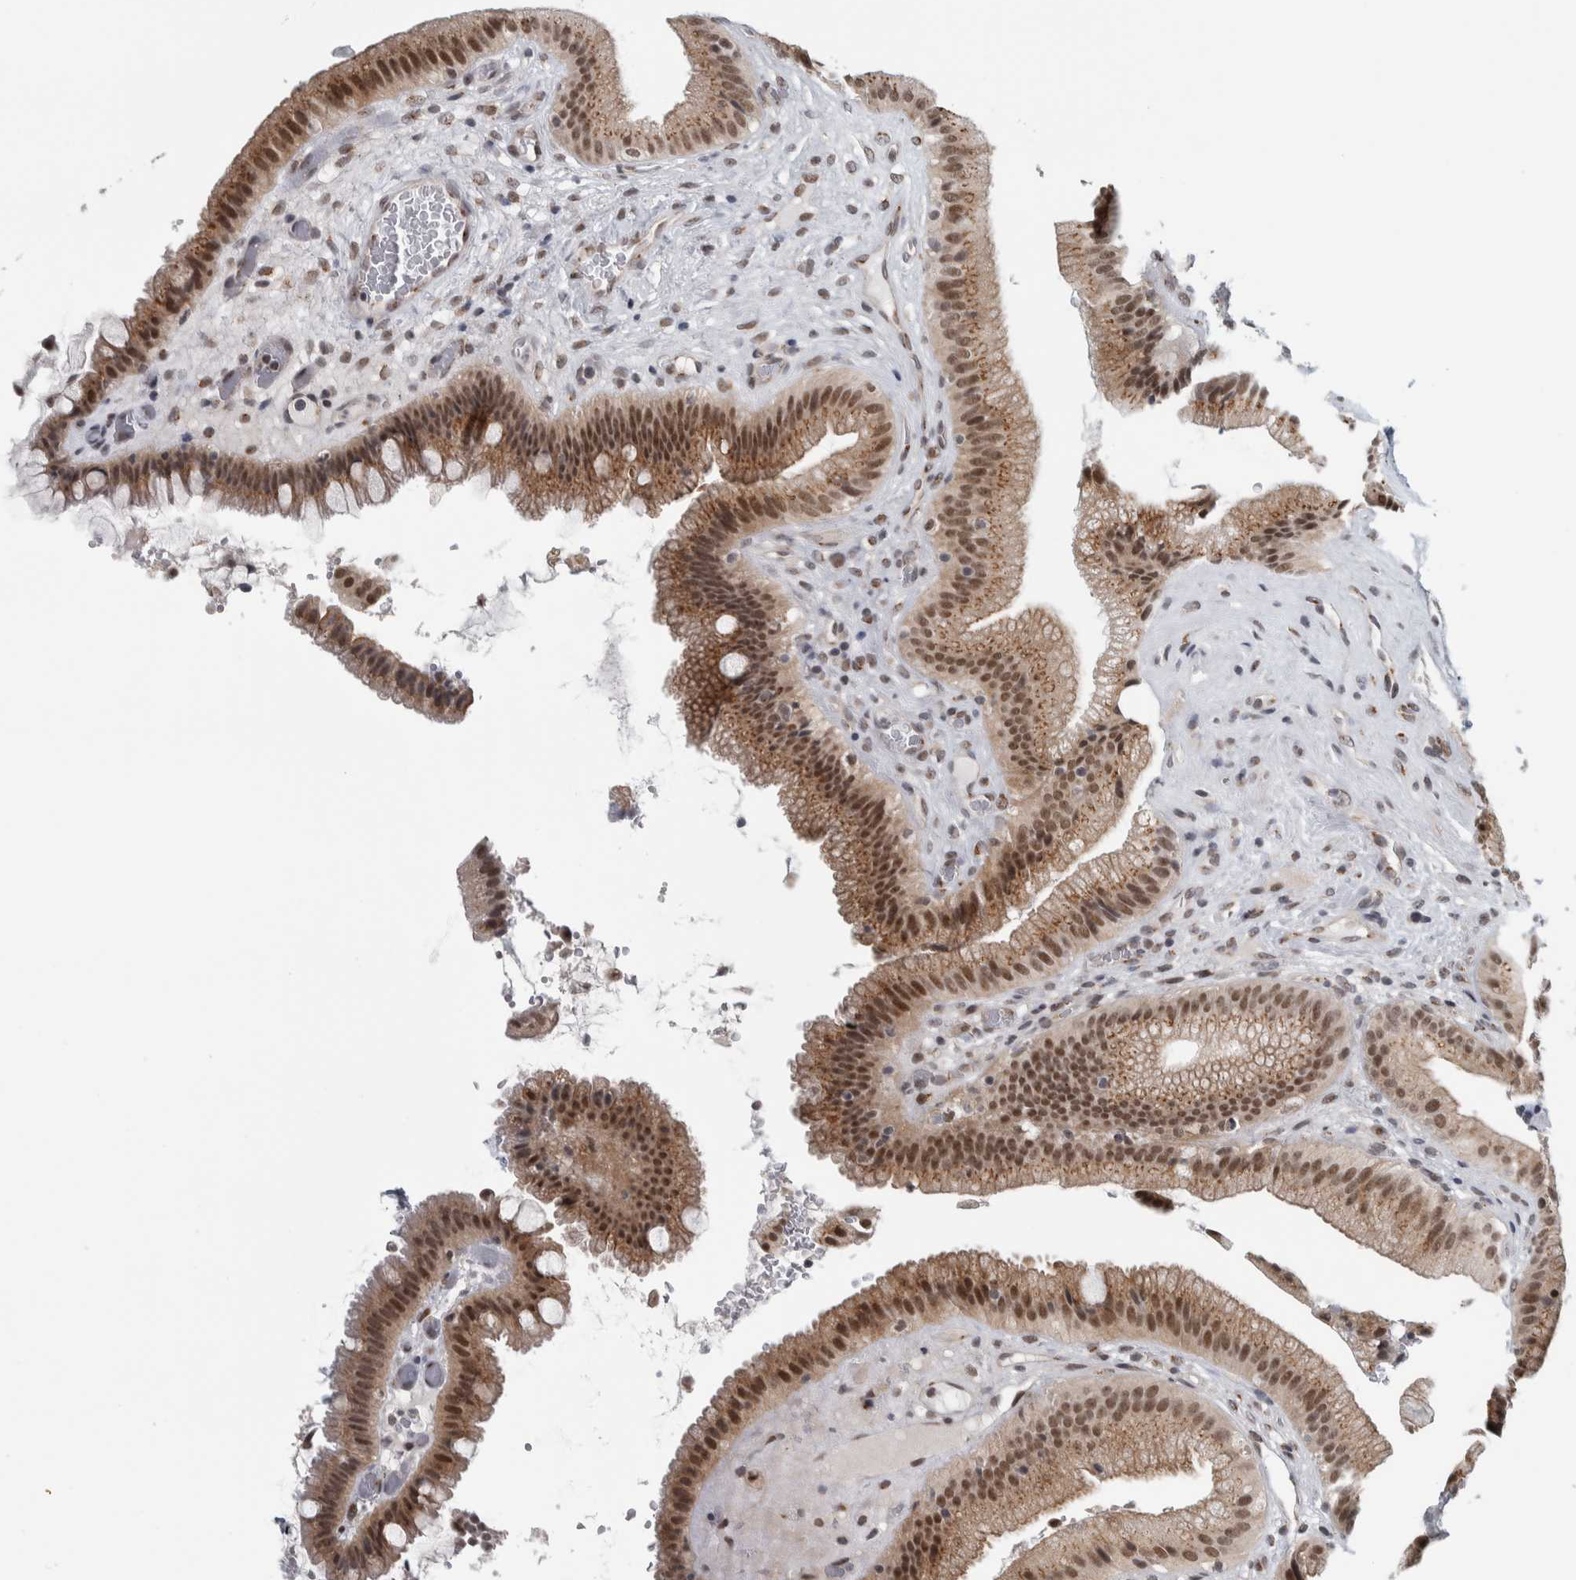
{"staining": {"intensity": "strong", "quantity": ">75%", "location": "cytoplasmic/membranous,nuclear"}, "tissue": "gallbladder", "cell_type": "Glandular cells", "image_type": "normal", "snomed": [{"axis": "morphology", "description": "Normal tissue, NOS"}, {"axis": "topography", "description": "Gallbladder"}], "caption": "Immunohistochemical staining of benign gallbladder shows >75% levels of strong cytoplasmic/membranous,nuclear protein expression in approximately >75% of glandular cells.", "gene": "ZMYND8", "patient": {"sex": "male", "age": 49}}